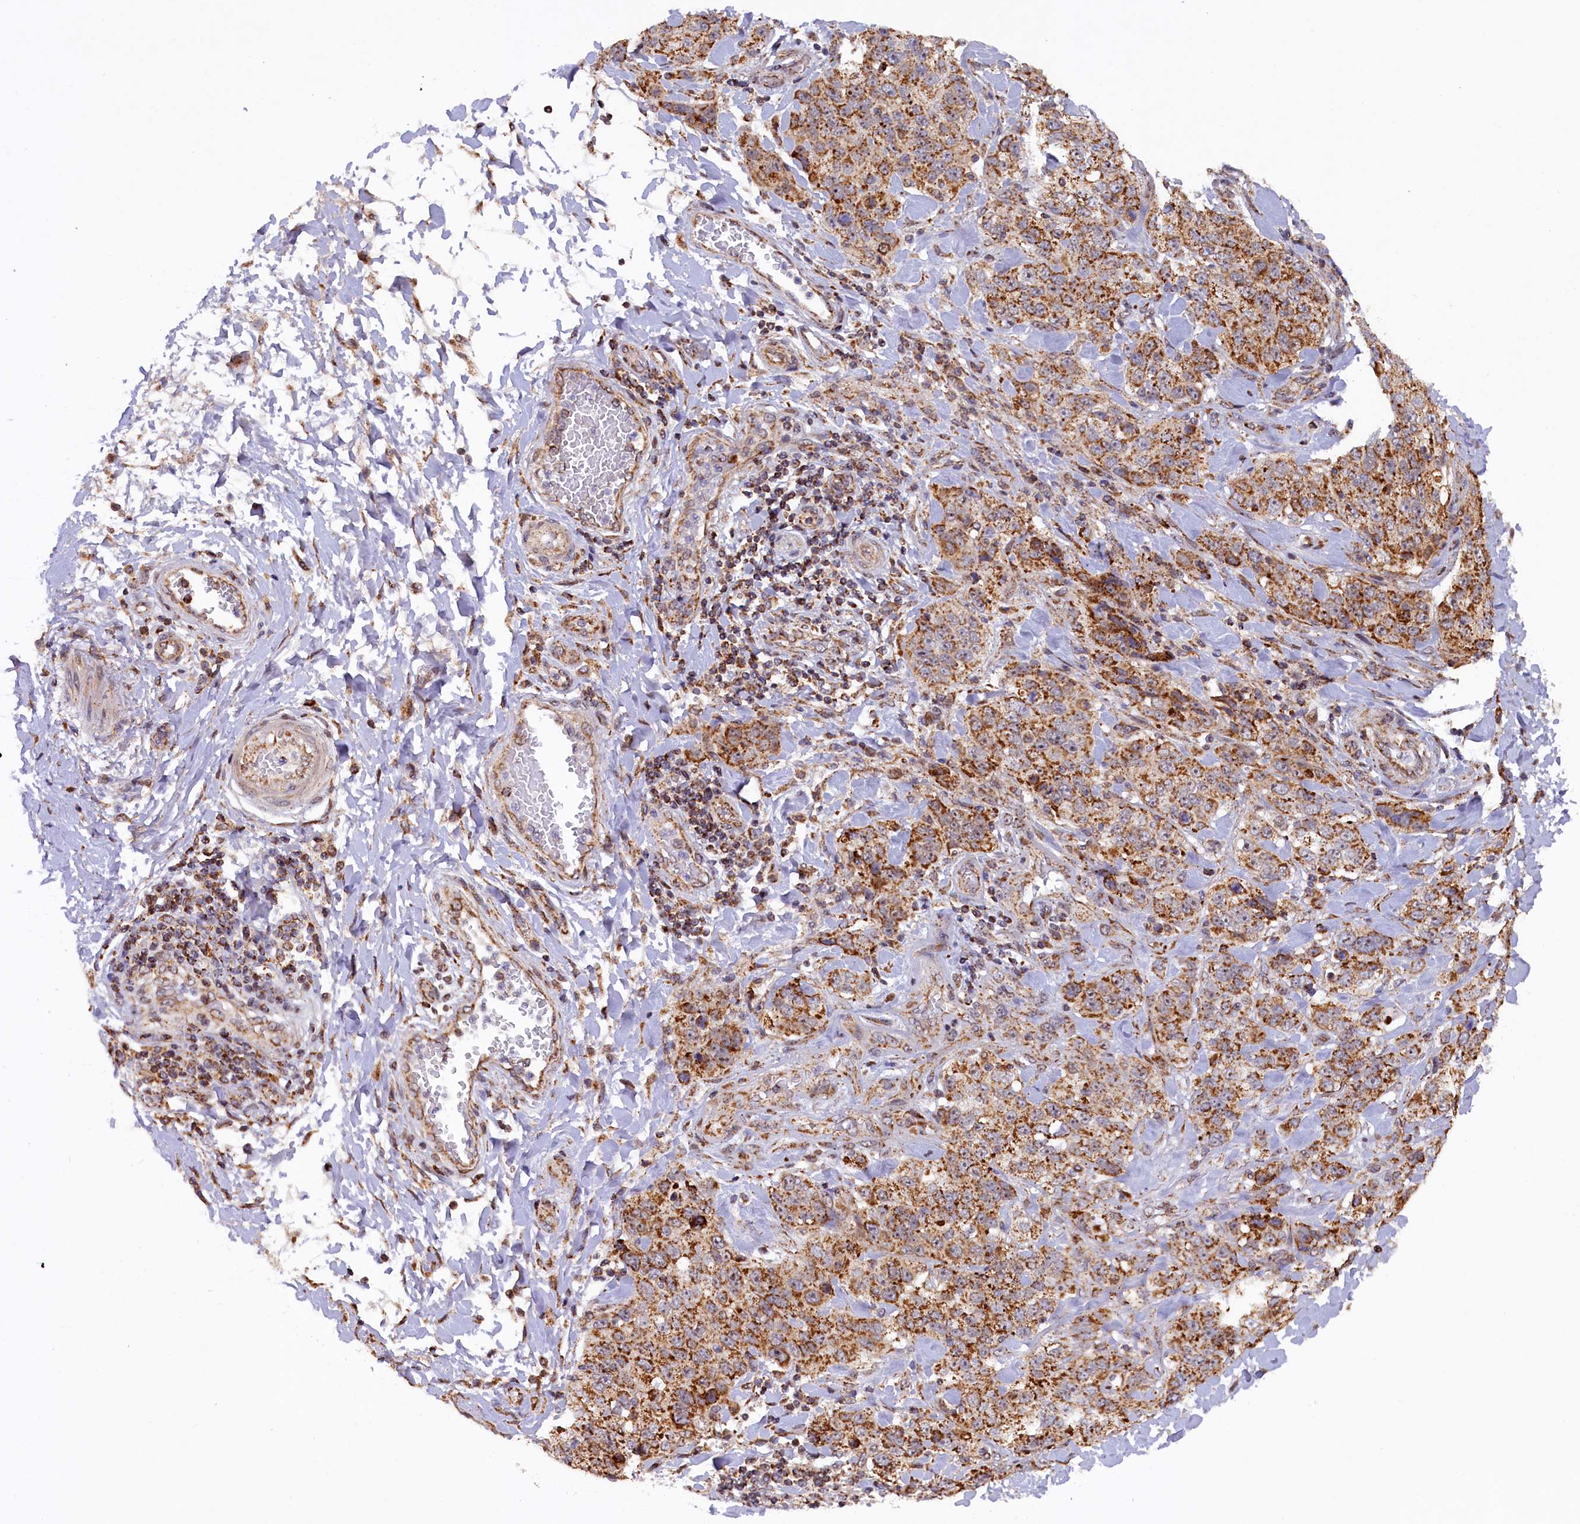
{"staining": {"intensity": "moderate", "quantity": ">75%", "location": "cytoplasmic/membranous"}, "tissue": "stomach cancer", "cell_type": "Tumor cells", "image_type": "cancer", "snomed": [{"axis": "morphology", "description": "Adenocarcinoma, NOS"}, {"axis": "topography", "description": "Stomach"}], "caption": "Human stomach cancer stained with a protein marker reveals moderate staining in tumor cells.", "gene": "DUS3L", "patient": {"sex": "male", "age": 48}}